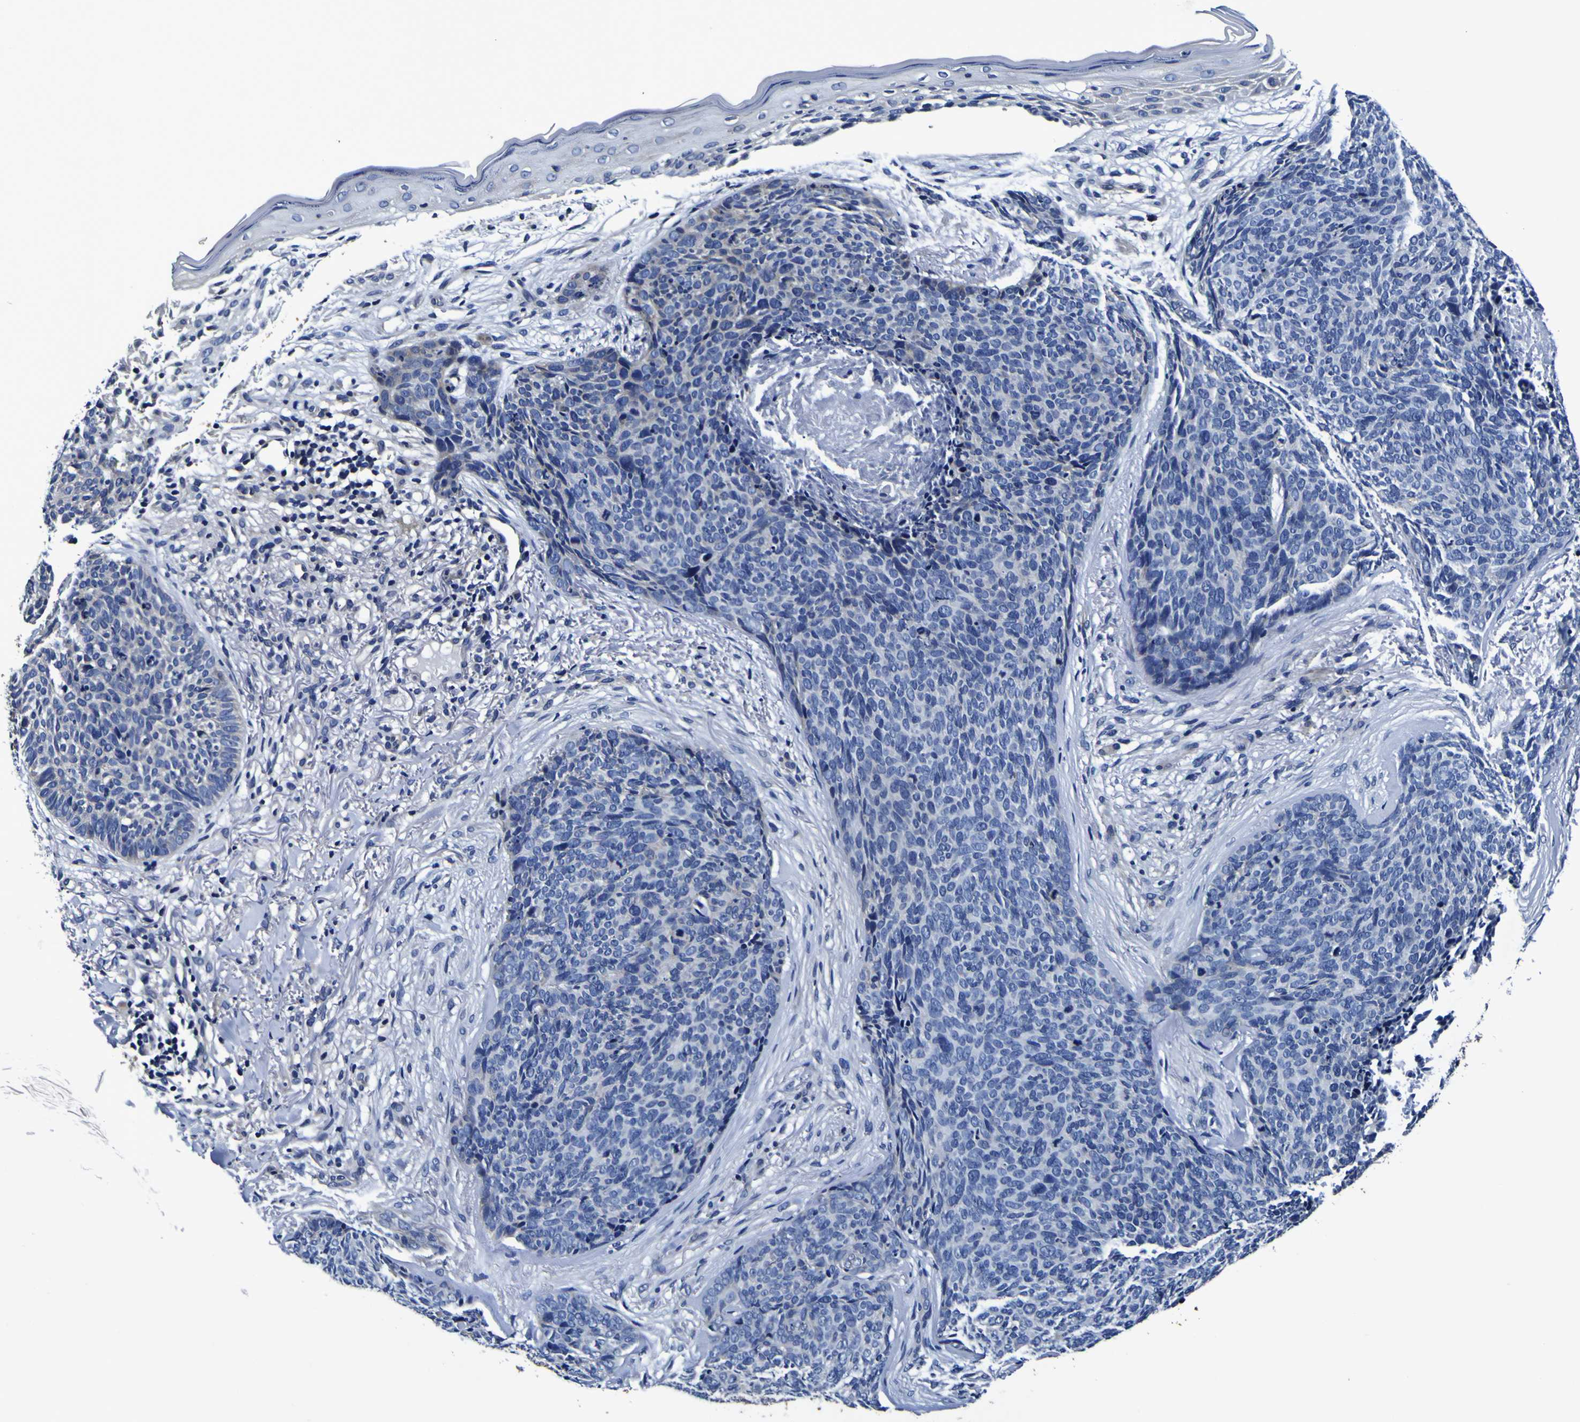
{"staining": {"intensity": "negative", "quantity": "none", "location": "none"}, "tissue": "skin cancer", "cell_type": "Tumor cells", "image_type": "cancer", "snomed": [{"axis": "morphology", "description": "Basal cell carcinoma"}, {"axis": "topography", "description": "Skin"}], "caption": "Immunohistochemistry (IHC) micrograph of skin cancer (basal cell carcinoma) stained for a protein (brown), which reveals no staining in tumor cells.", "gene": "PANK4", "patient": {"sex": "female", "age": 70}}